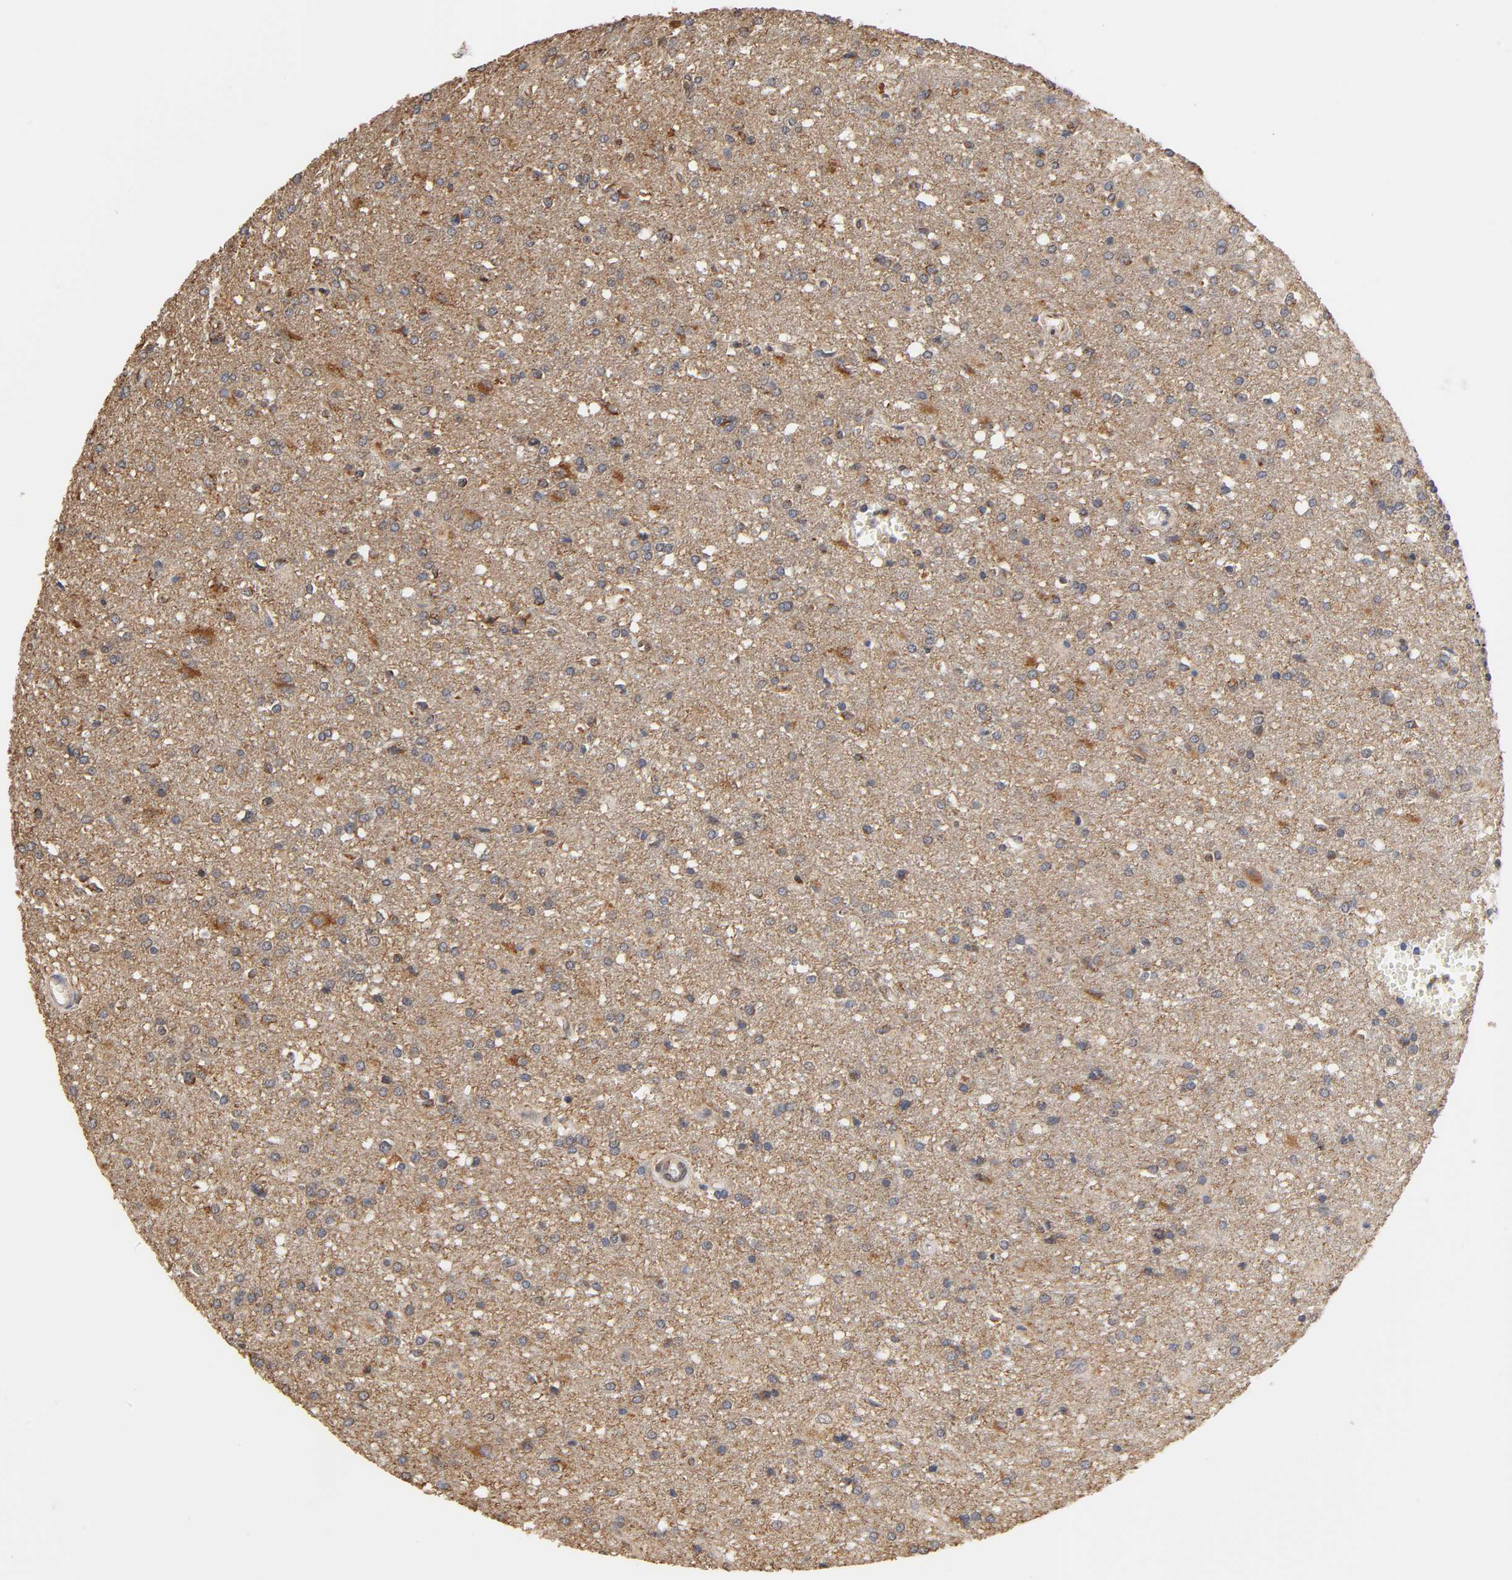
{"staining": {"intensity": "moderate", "quantity": ">75%", "location": "cytoplasmic/membranous"}, "tissue": "glioma", "cell_type": "Tumor cells", "image_type": "cancer", "snomed": [{"axis": "morphology", "description": "Glioma, malignant, High grade"}, {"axis": "topography", "description": "Cerebral cortex"}], "caption": "A medium amount of moderate cytoplasmic/membranous expression is appreciated in approximately >75% of tumor cells in glioma tissue.", "gene": "PKN1", "patient": {"sex": "male", "age": 76}}